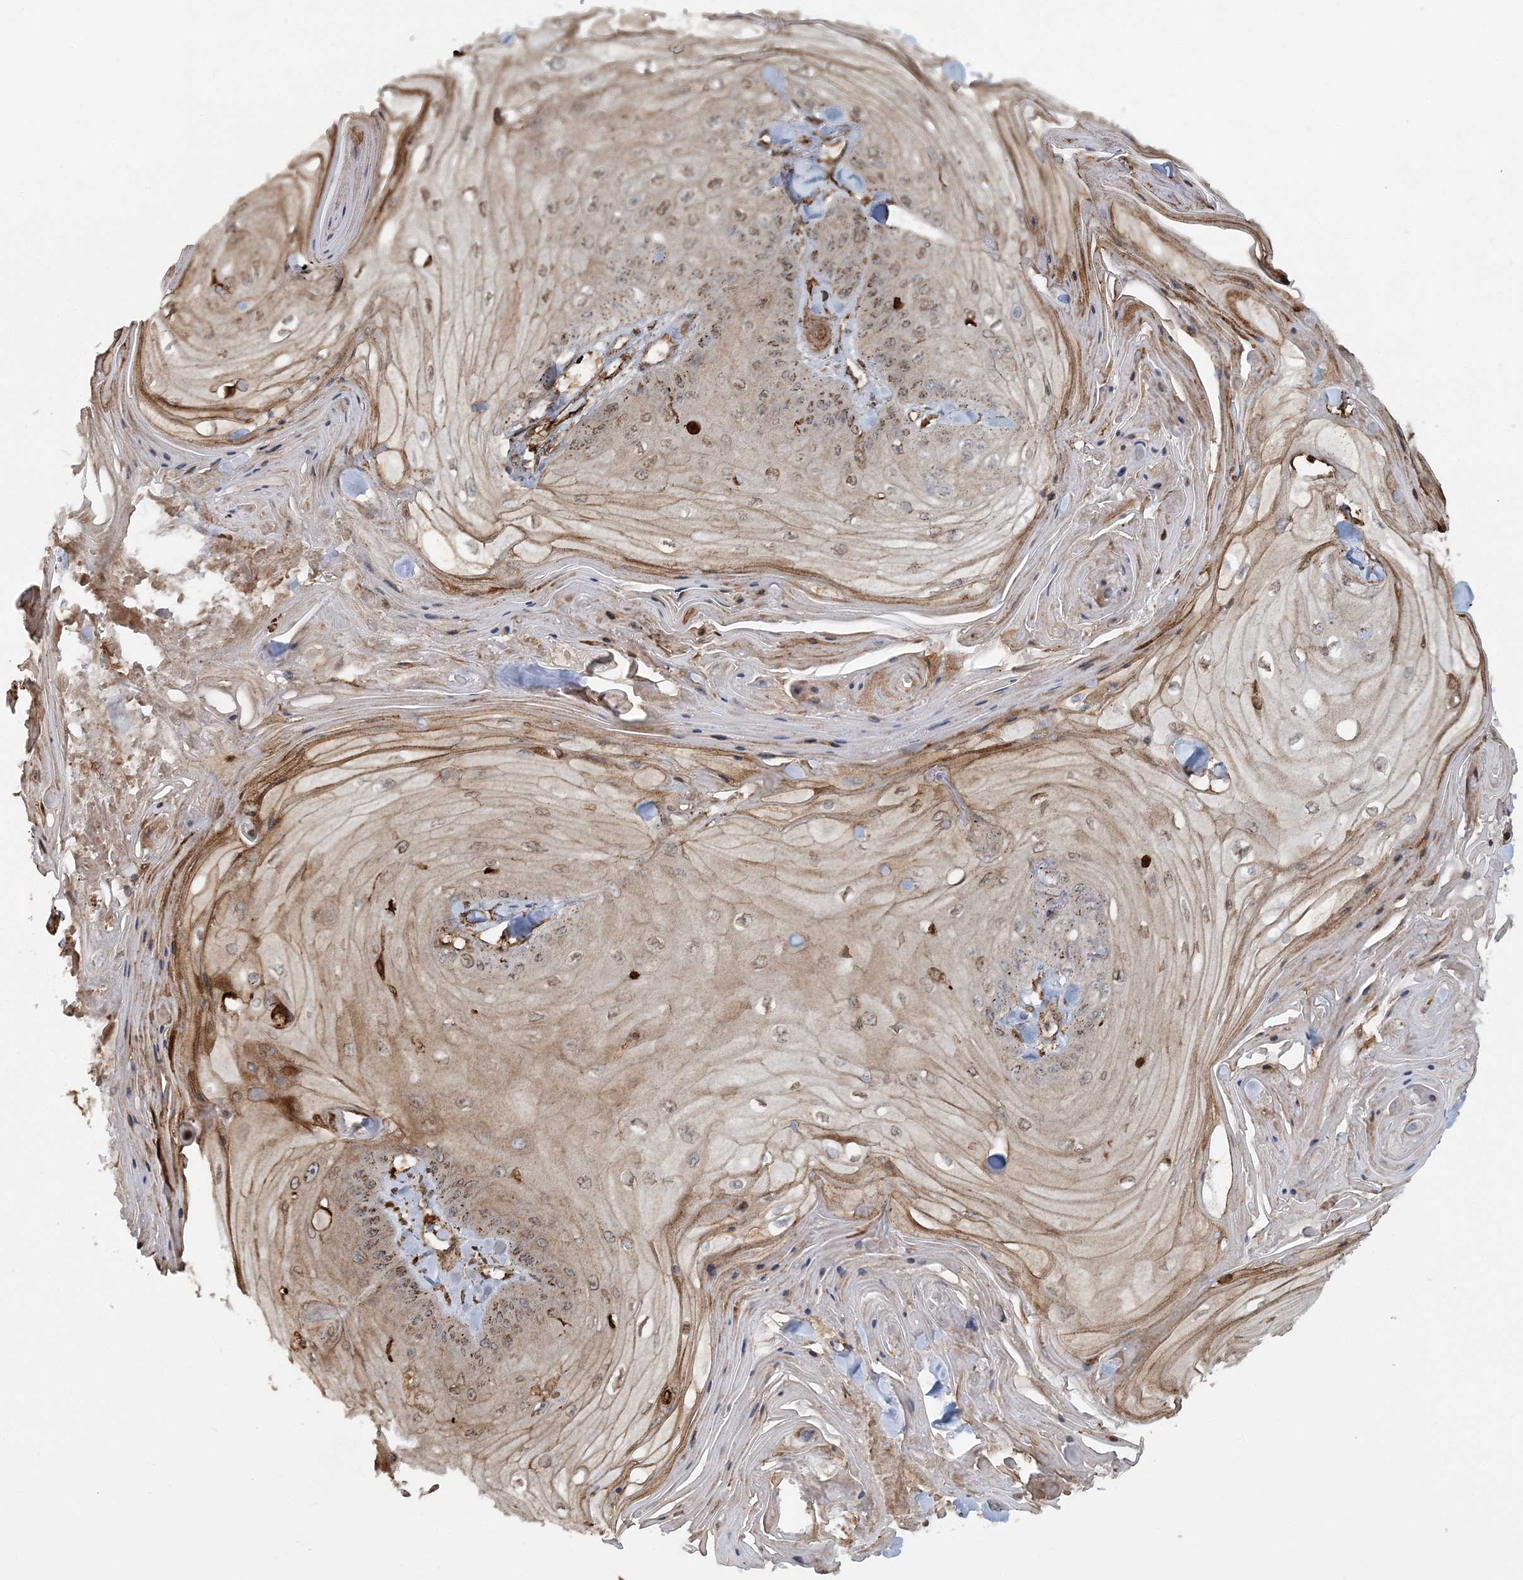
{"staining": {"intensity": "moderate", "quantity": ">75%", "location": "cytoplasmic/membranous"}, "tissue": "skin cancer", "cell_type": "Tumor cells", "image_type": "cancer", "snomed": [{"axis": "morphology", "description": "Squamous cell carcinoma, NOS"}, {"axis": "topography", "description": "Skin"}], "caption": "A high-resolution micrograph shows immunohistochemistry (IHC) staining of skin squamous cell carcinoma, which exhibits moderate cytoplasmic/membranous expression in about >75% of tumor cells. (IHC, brightfield microscopy, high magnification).", "gene": "TRAF3IP2", "patient": {"sex": "male", "age": 74}}